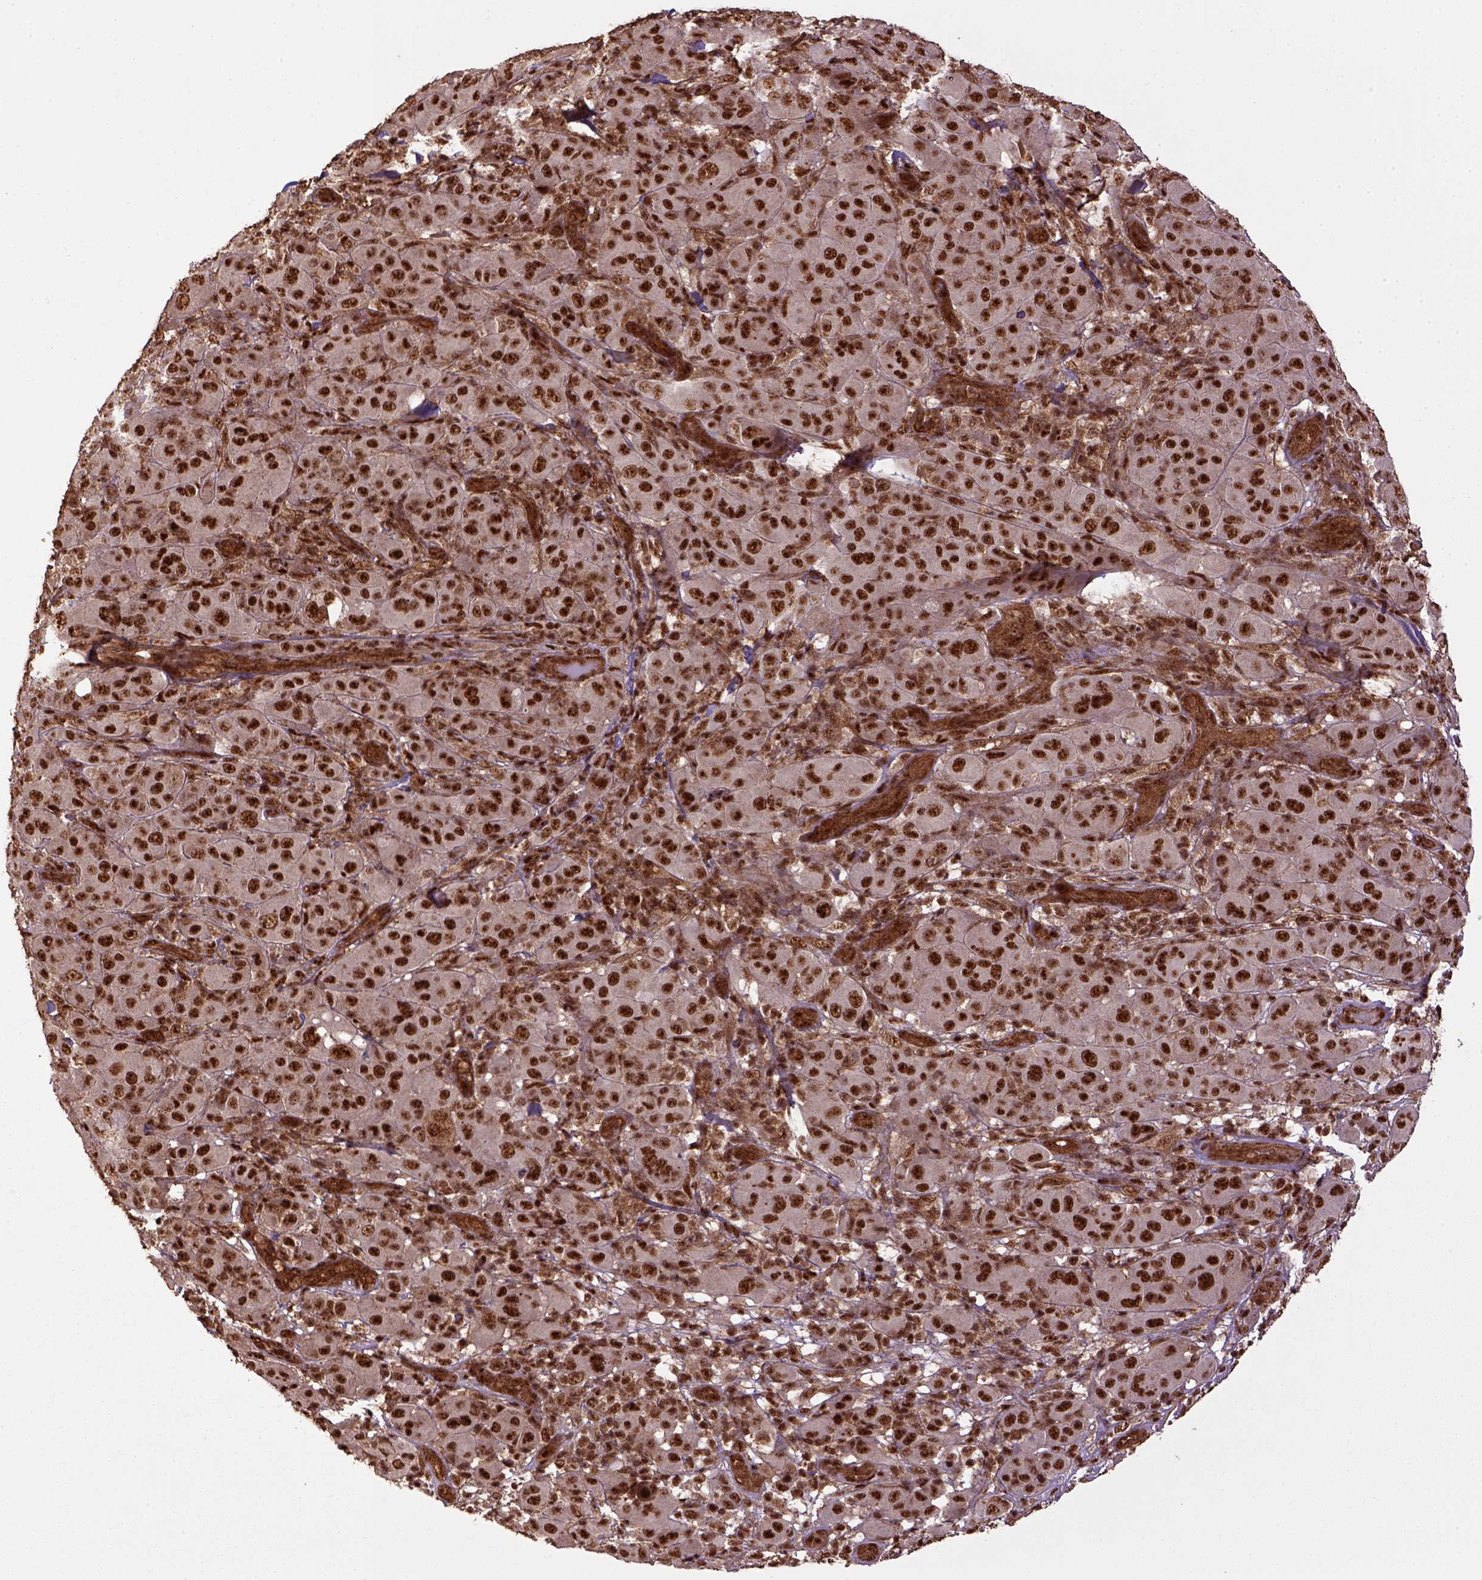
{"staining": {"intensity": "strong", "quantity": ">75%", "location": "nuclear"}, "tissue": "melanoma", "cell_type": "Tumor cells", "image_type": "cancer", "snomed": [{"axis": "morphology", "description": "Malignant melanoma, NOS"}, {"axis": "topography", "description": "Skin"}], "caption": "The micrograph shows a brown stain indicating the presence of a protein in the nuclear of tumor cells in malignant melanoma. (Stains: DAB (3,3'-diaminobenzidine) in brown, nuclei in blue, Microscopy: brightfield microscopy at high magnification).", "gene": "PPIG", "patient": {"sex": "female", "age": 87}}